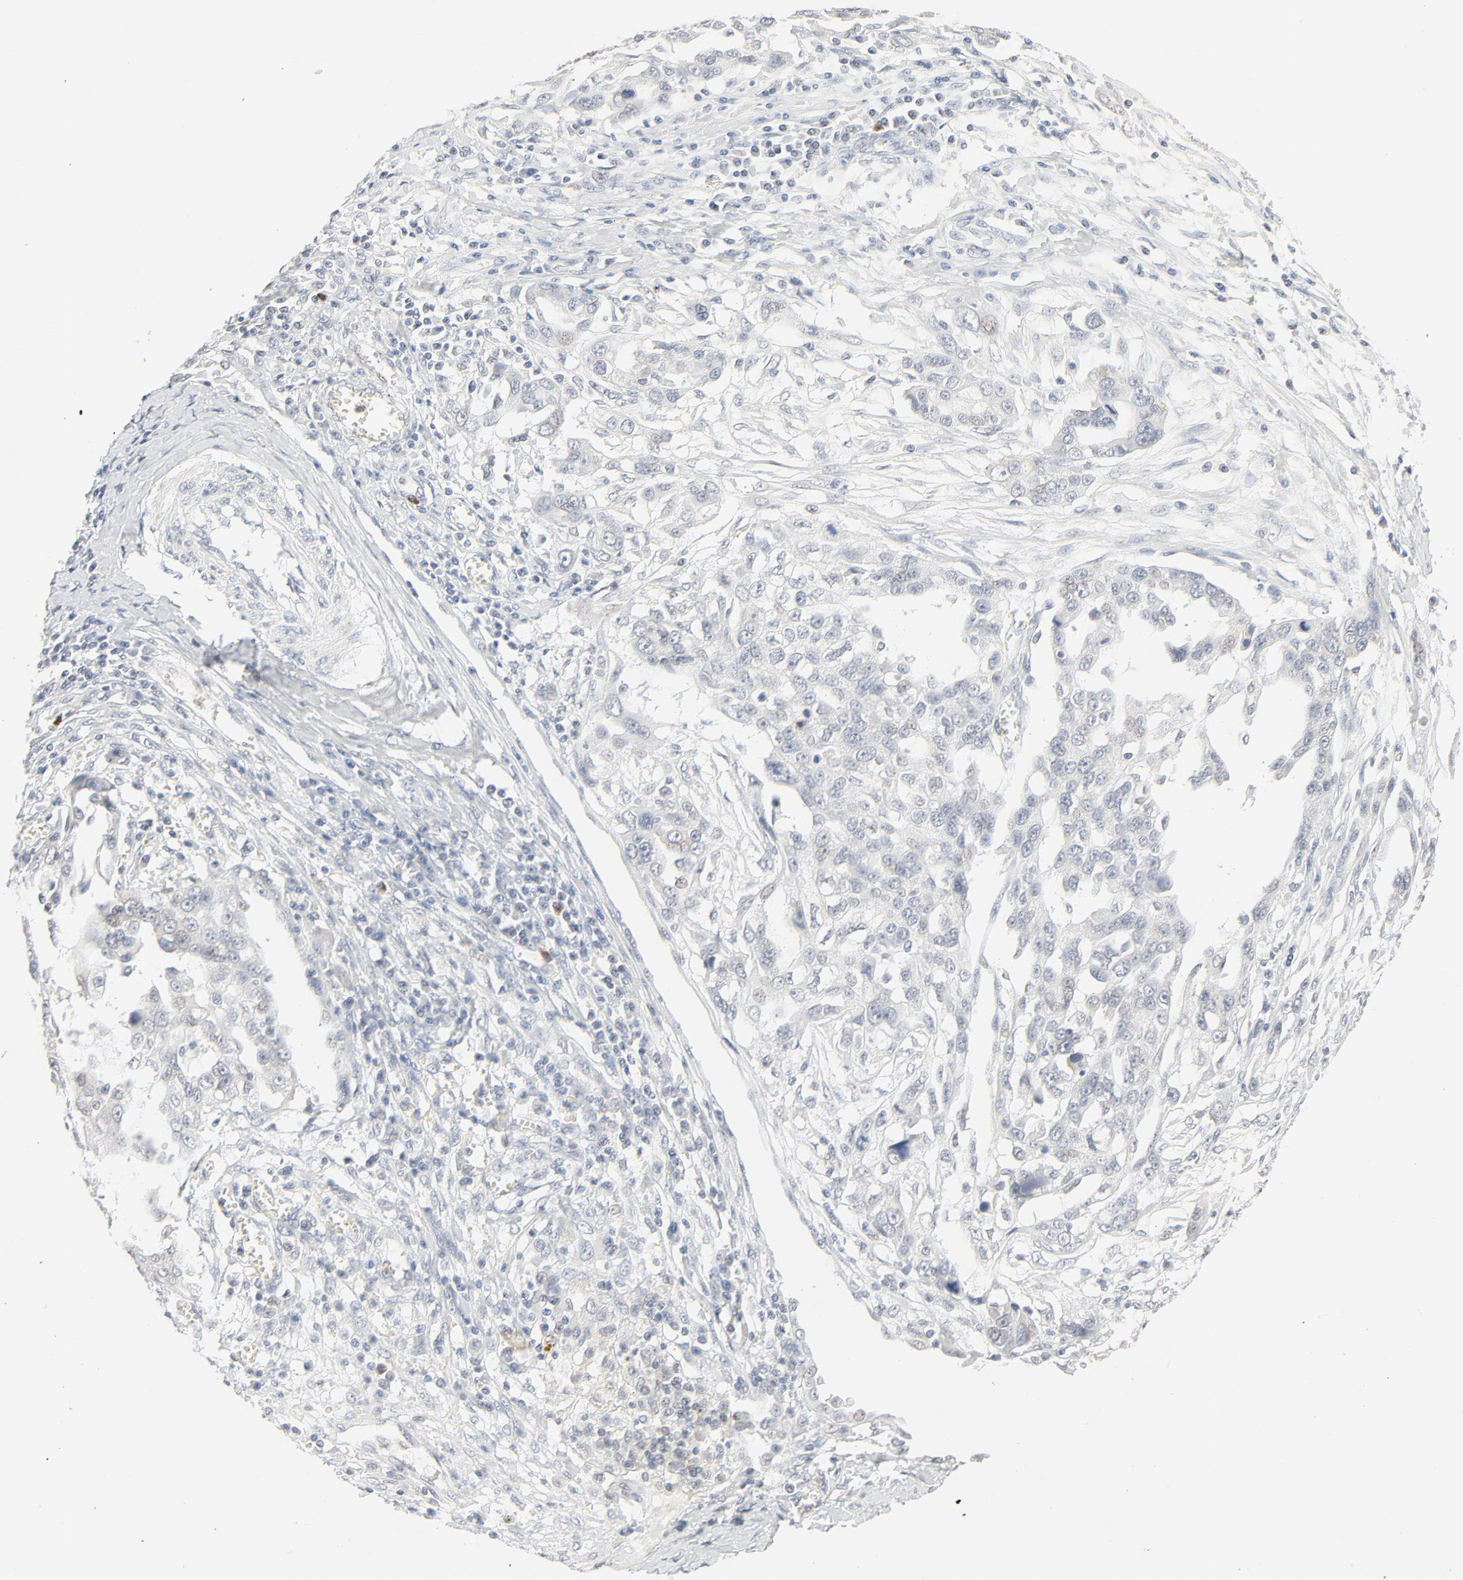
{"staining": {"intensity": "negative", "quantity": "none", "location": "none"}, "tissue": "ovarian cancer", "cell_type": "Tumor cells", "image_type": "cancer", "snomed": [{"axis": "morphology", "description": "Carcinoma, endometroid"}, {"axis": "topography", "description": "Ovary"}], "caption": "IHC of ovarian cancer exhibits no staining in tumor cells.", "gene": "MAD1L1", "patient": {"sex": "female", "age": 75}}